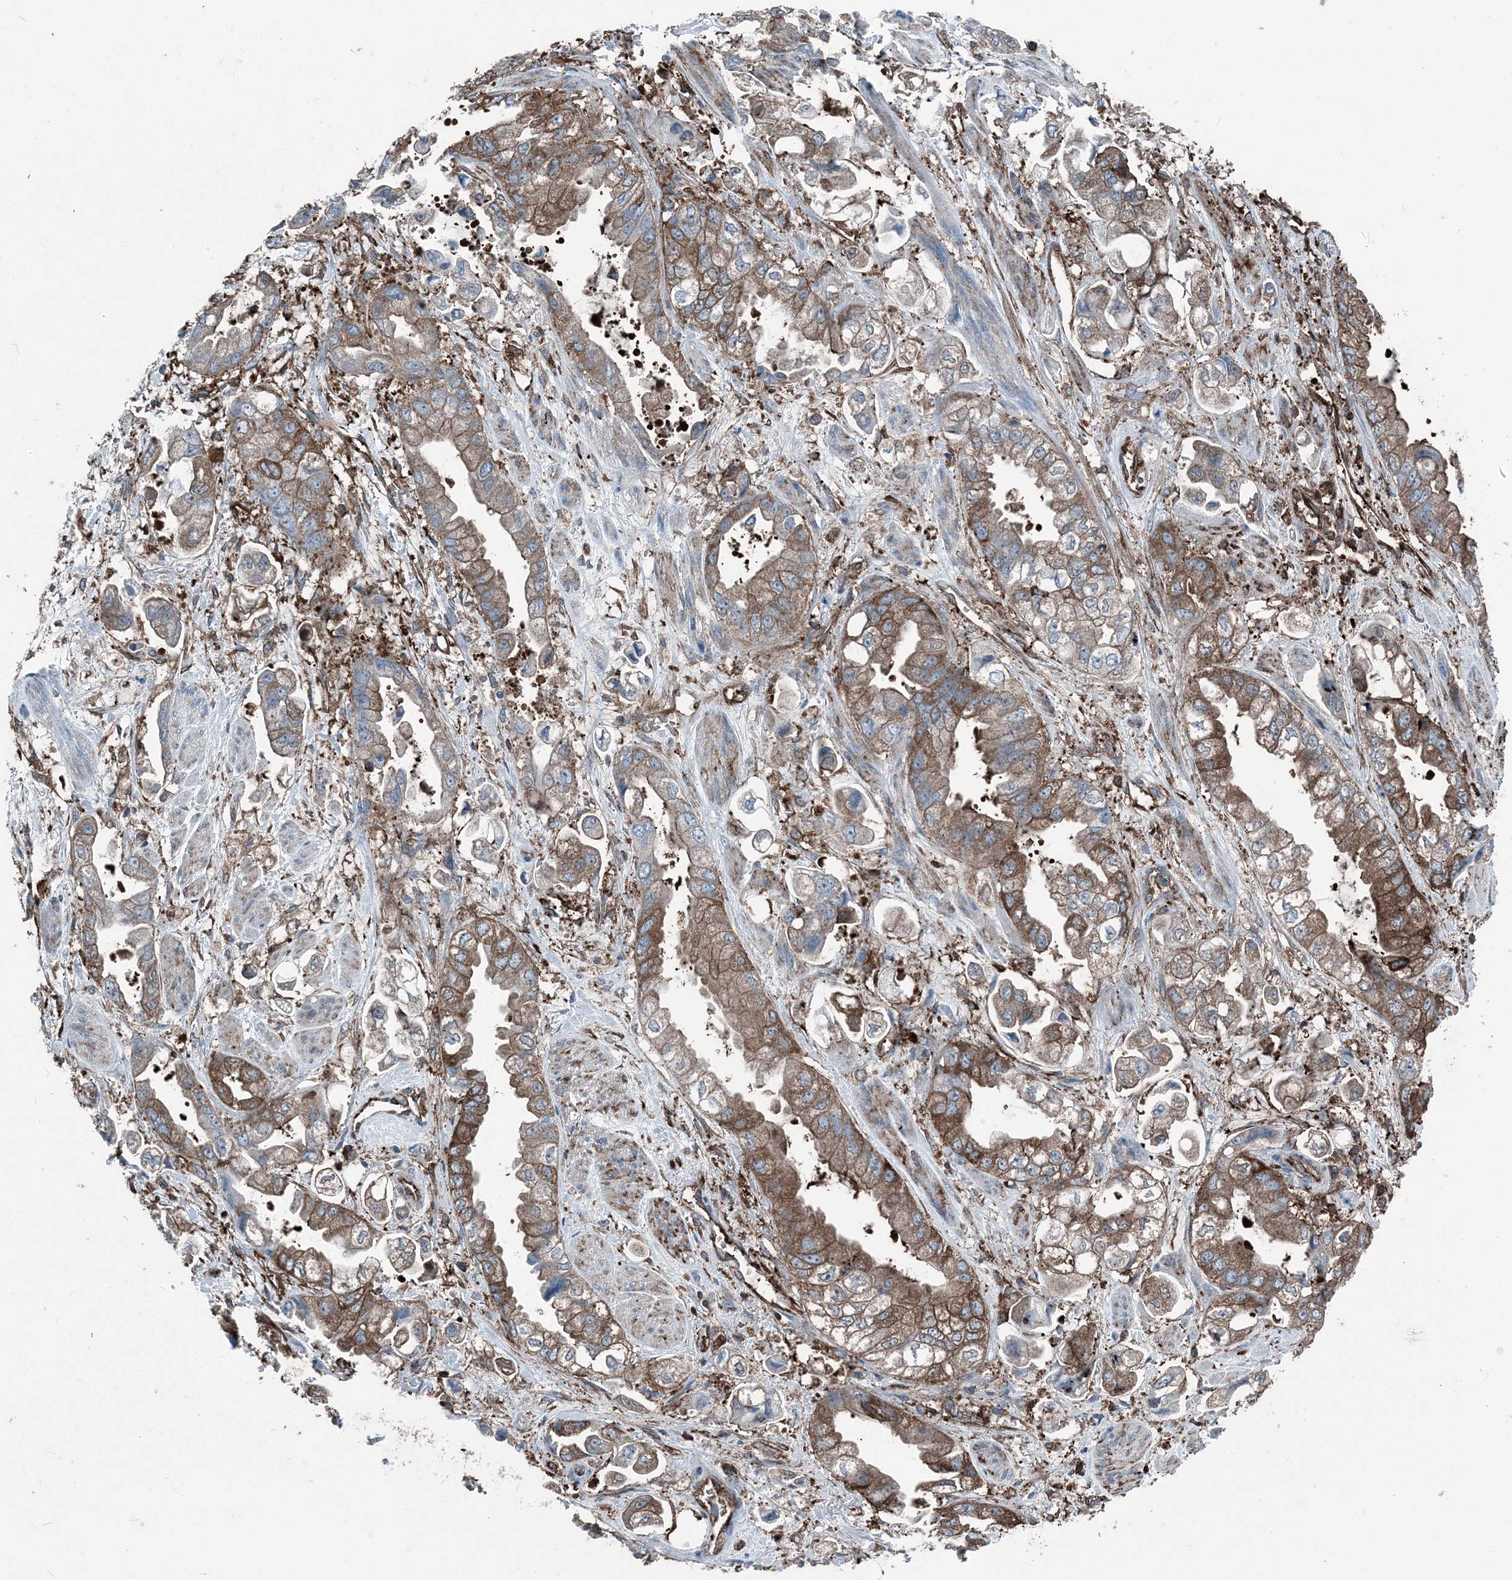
{"staining": {"intensity": "strong", "quantity": ">75%", "location": "cytoplasmic/membranous"}, "tissue": "stomach cancer", "cell_type": "Tumor cells", "image_type": "cancer", "snomed": [{"axis": "morphology", "description": "Adenocarcinoma, NOS"}, {"axis": "topography", "description": "Stomach"}], "caption": "This histopathology image displays stomach cancer stained with immunohistochemistry to label a protein in brown. The cytoplasmic/membranous of tumor cells show strong positivity for the protein. Nuclei are counter-stained blue.", "gene": "CFL1", "patient": {"sex": "male", "age": 62}}